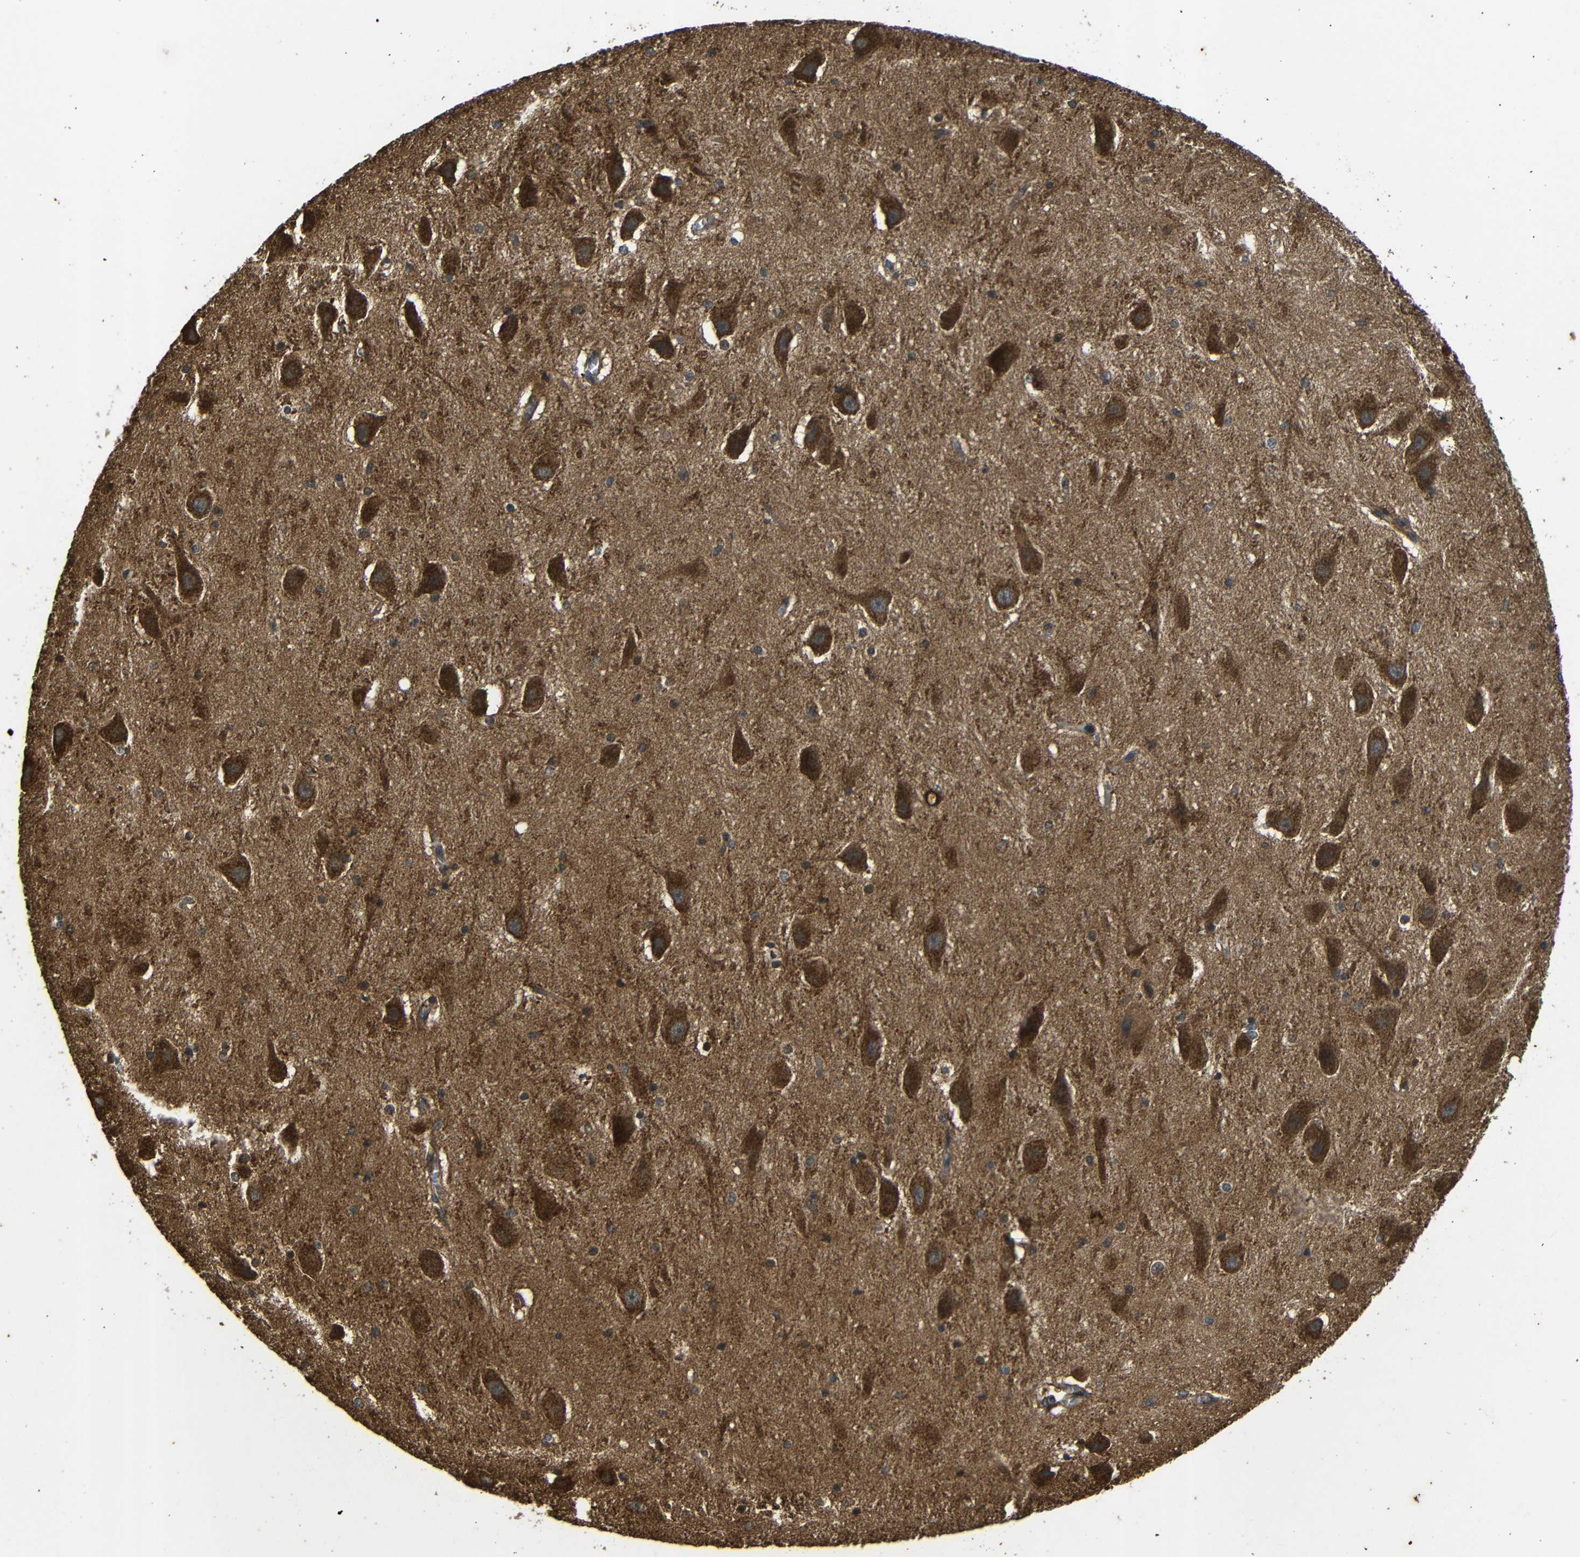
{"staining": {"intensity": "weak", "quantity": "<25%", "location": "cytoplasmic/membranous"}, "tissue": "hippocampus", "cell_type": "Glial cells", "image_type": "normal", "snomed": [{"axis": "morphology", "description": "Normal tissue, NOS"}, {"axis": "topography", "description": "Hippocampus"}], "caption": "Protein analysis of unremarkable hippocampus displays no significant positivity in glial cells.", "gene": "TRPC1", "patient": {"sex": "female", "age": 19}}